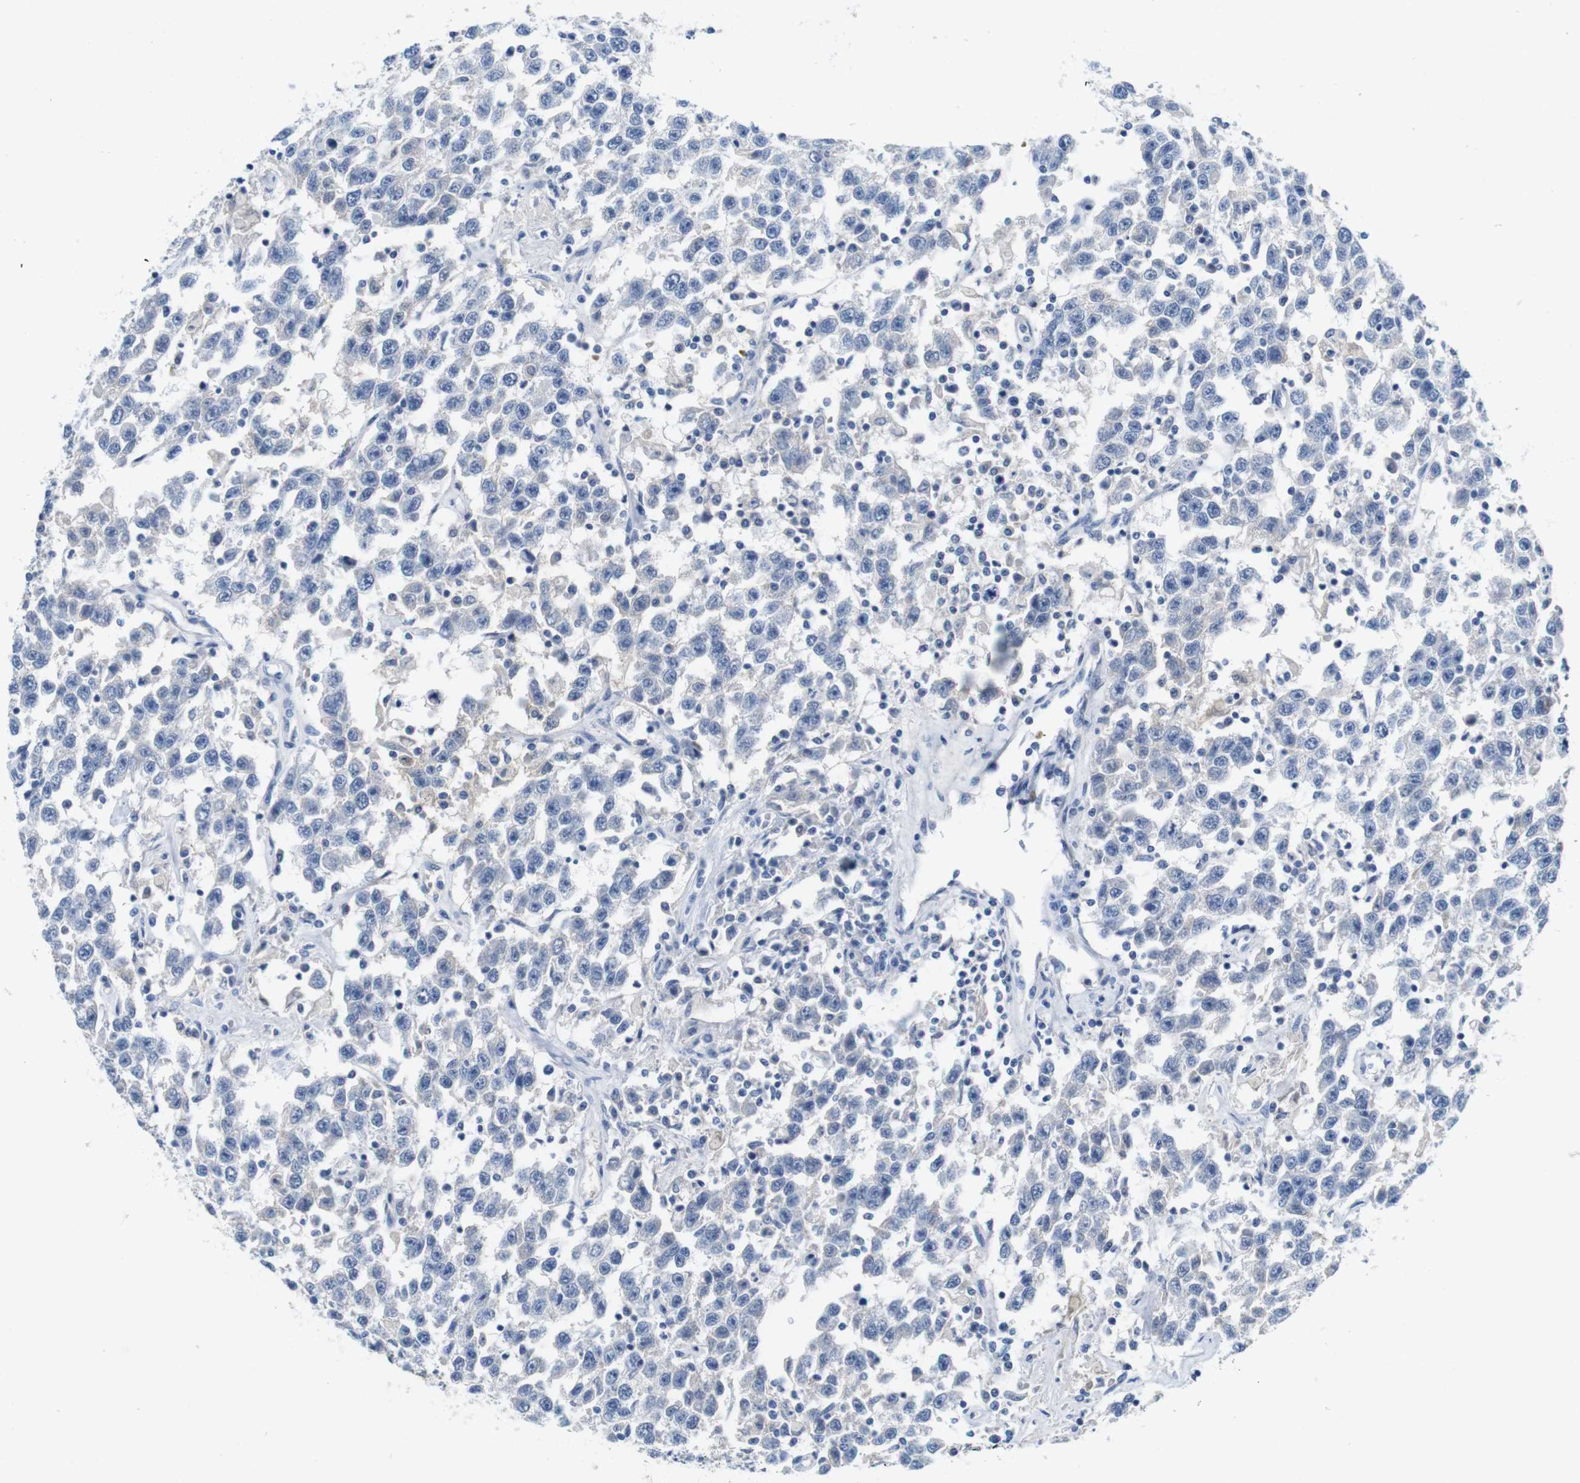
{"staining": {"intensity": "negative", "quantity": "none", "location": "none"}, "tissue": "testis cancer", "cell_type": "Tumor cells", "image_type": "cancer", "snomed": [{"axis": "morphology", "description": "Seminoma, NOS"}, {"axis": "topography", "description": "Testis"}], "caption": "Protein analysis of testis seminoma demonstrates no significant expression in tumor cells.", "gene": "IGSF8", "patient": {"sex": "male", "age": 41}}